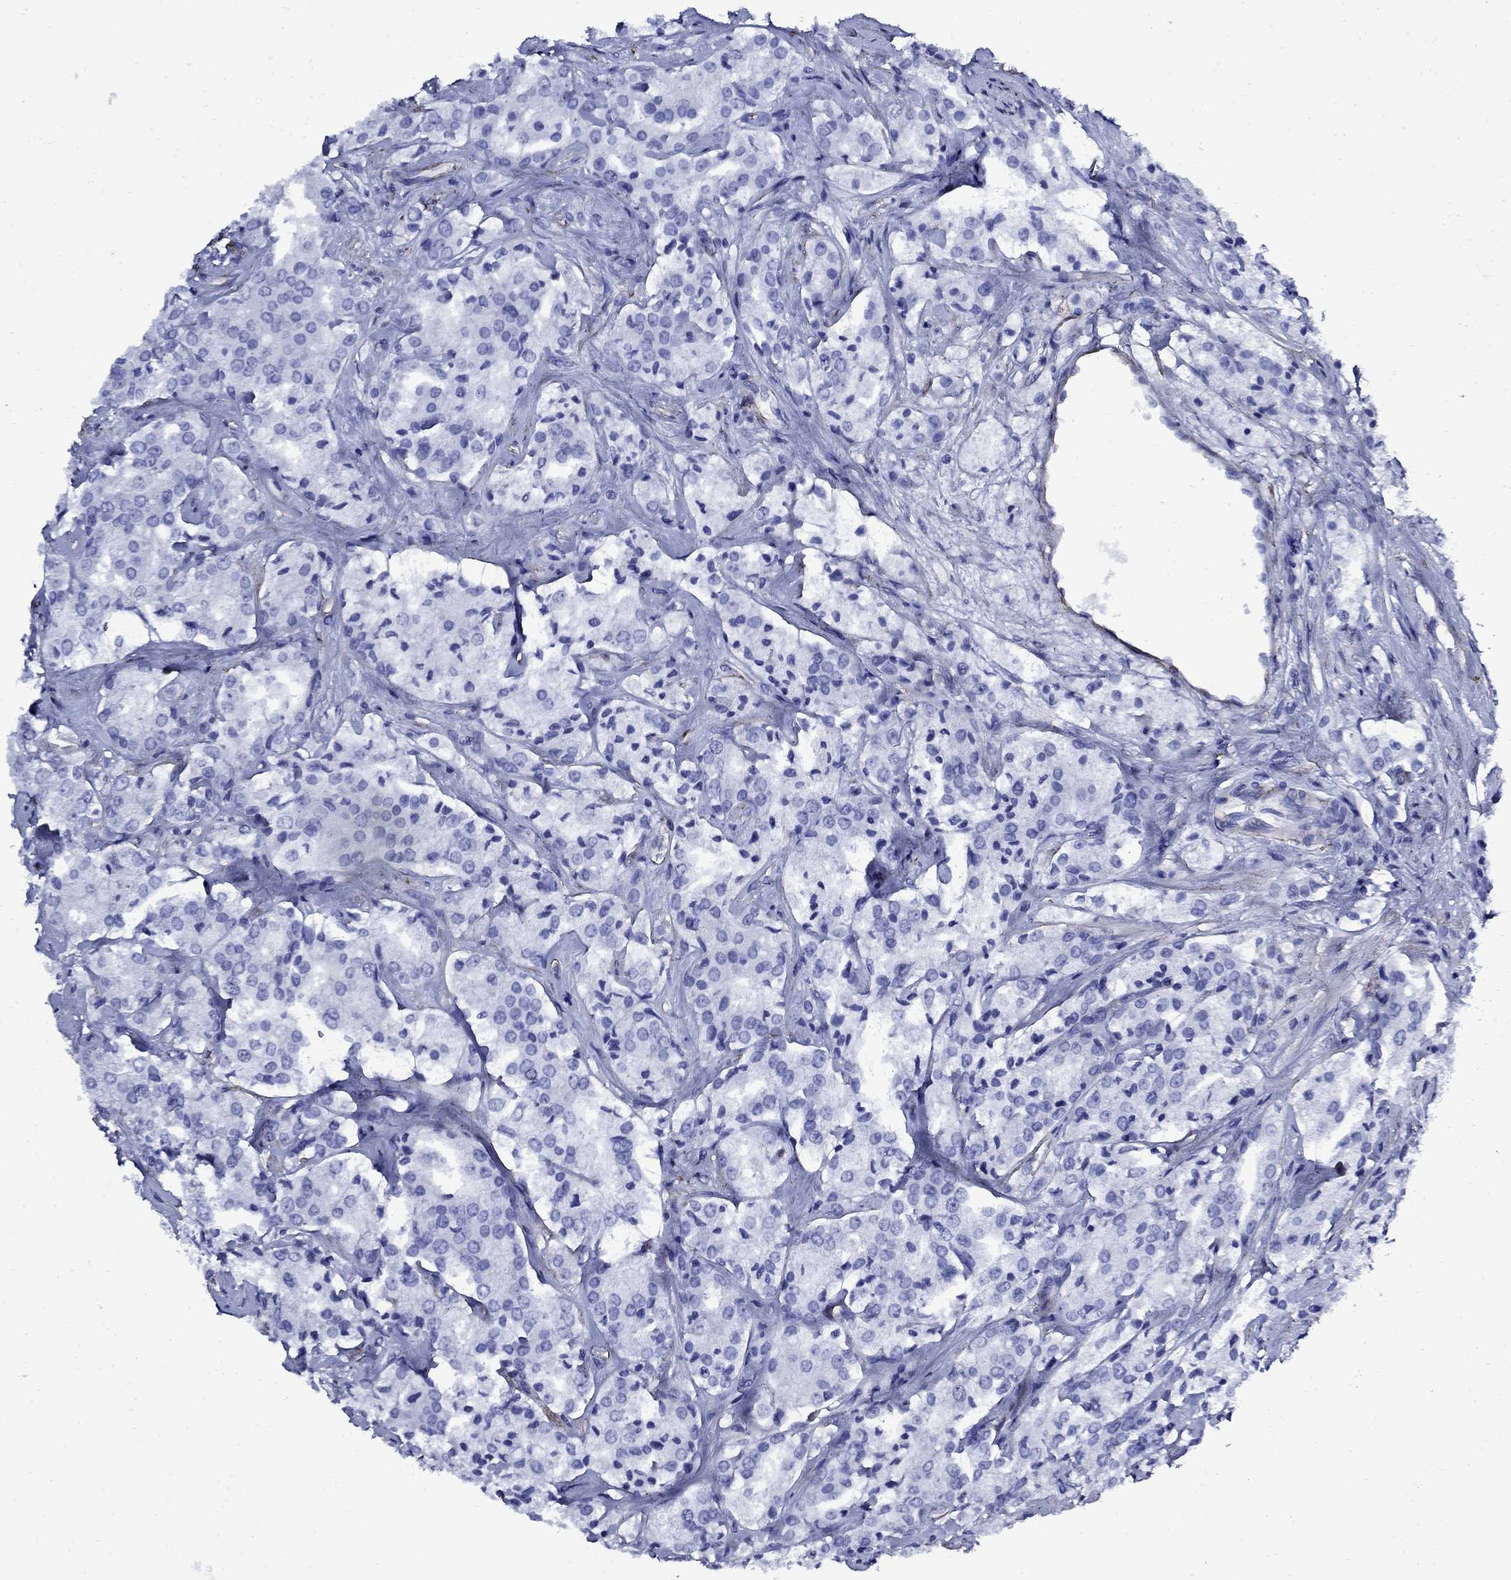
{"staining": {"intensity": "negative", "quantity": "none", "location": "none"}, "tissue": "prostate cancer", "cell_type": "Tumor cells", "image_type": "cancer", "snomed": [{"axis": "morphology", "description": "Adenocarcinoma, NOS"}, {"axis": "topography", "description": "Prostate"}], "caption": "This is an IHC photomicrograph of adenocarcinoma (prostate). There is no expression in tumor cells.", "gene": "VTN", "patient": {"sex": "male", "age": 66}}